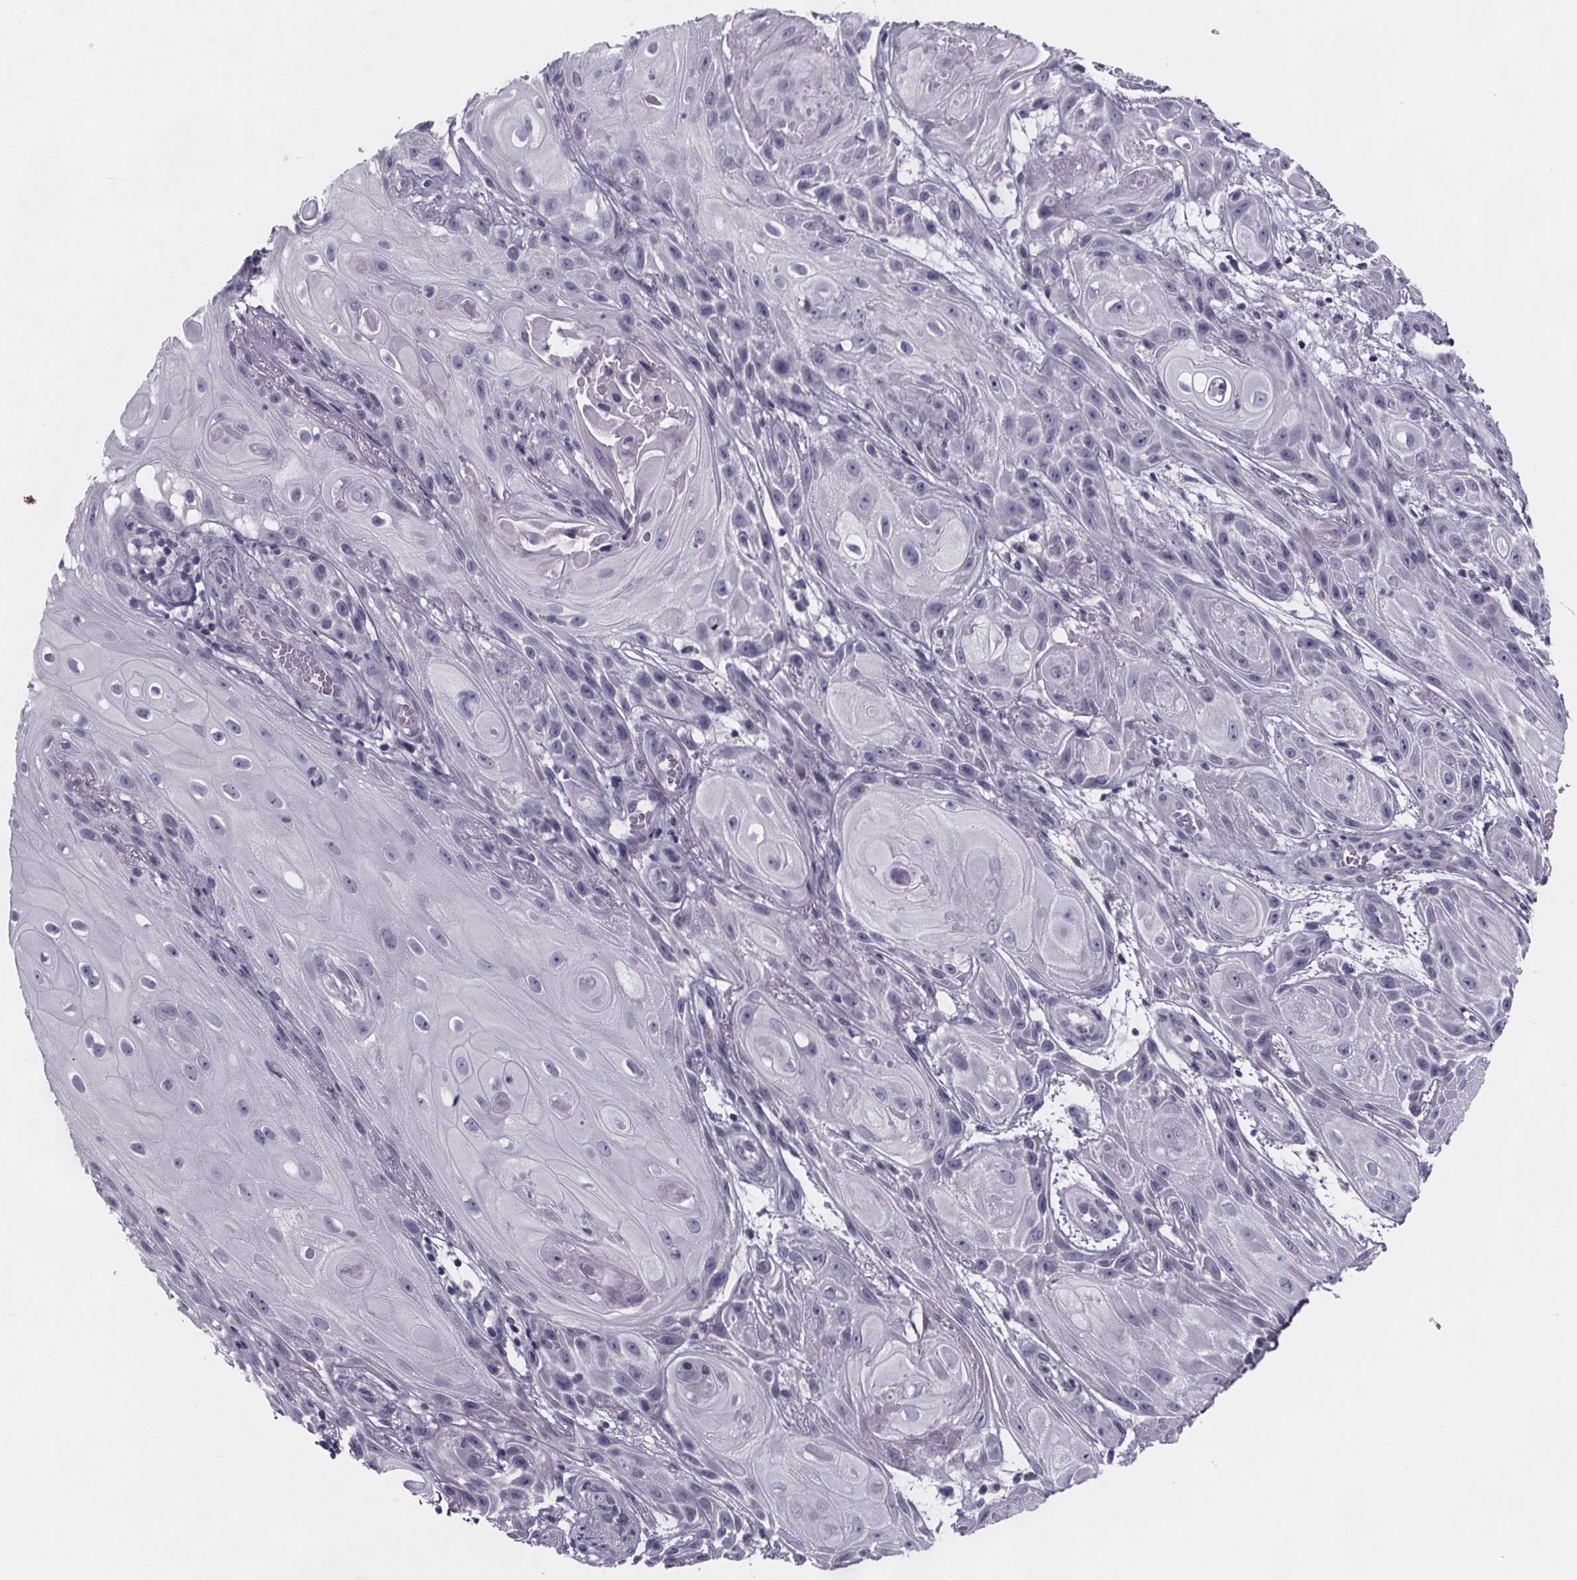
{"staining": {"intensity": "negative", "quantity": "none", "location": "none"}, "tissue": "skin cancer", "cell_type": "Tumor cells", "image_type": "cancer", "snomed": [{"axis": "morphology", "description": "Squamous cell carcinoma, NOS"}, {"axis": "topography", "description": "Skin"}], "caption": "There is no significant staining in tumor cells of skin squamous cell carcinoma.", "gene": "PAH", "patient": {"sex": "male", "age": 62}}